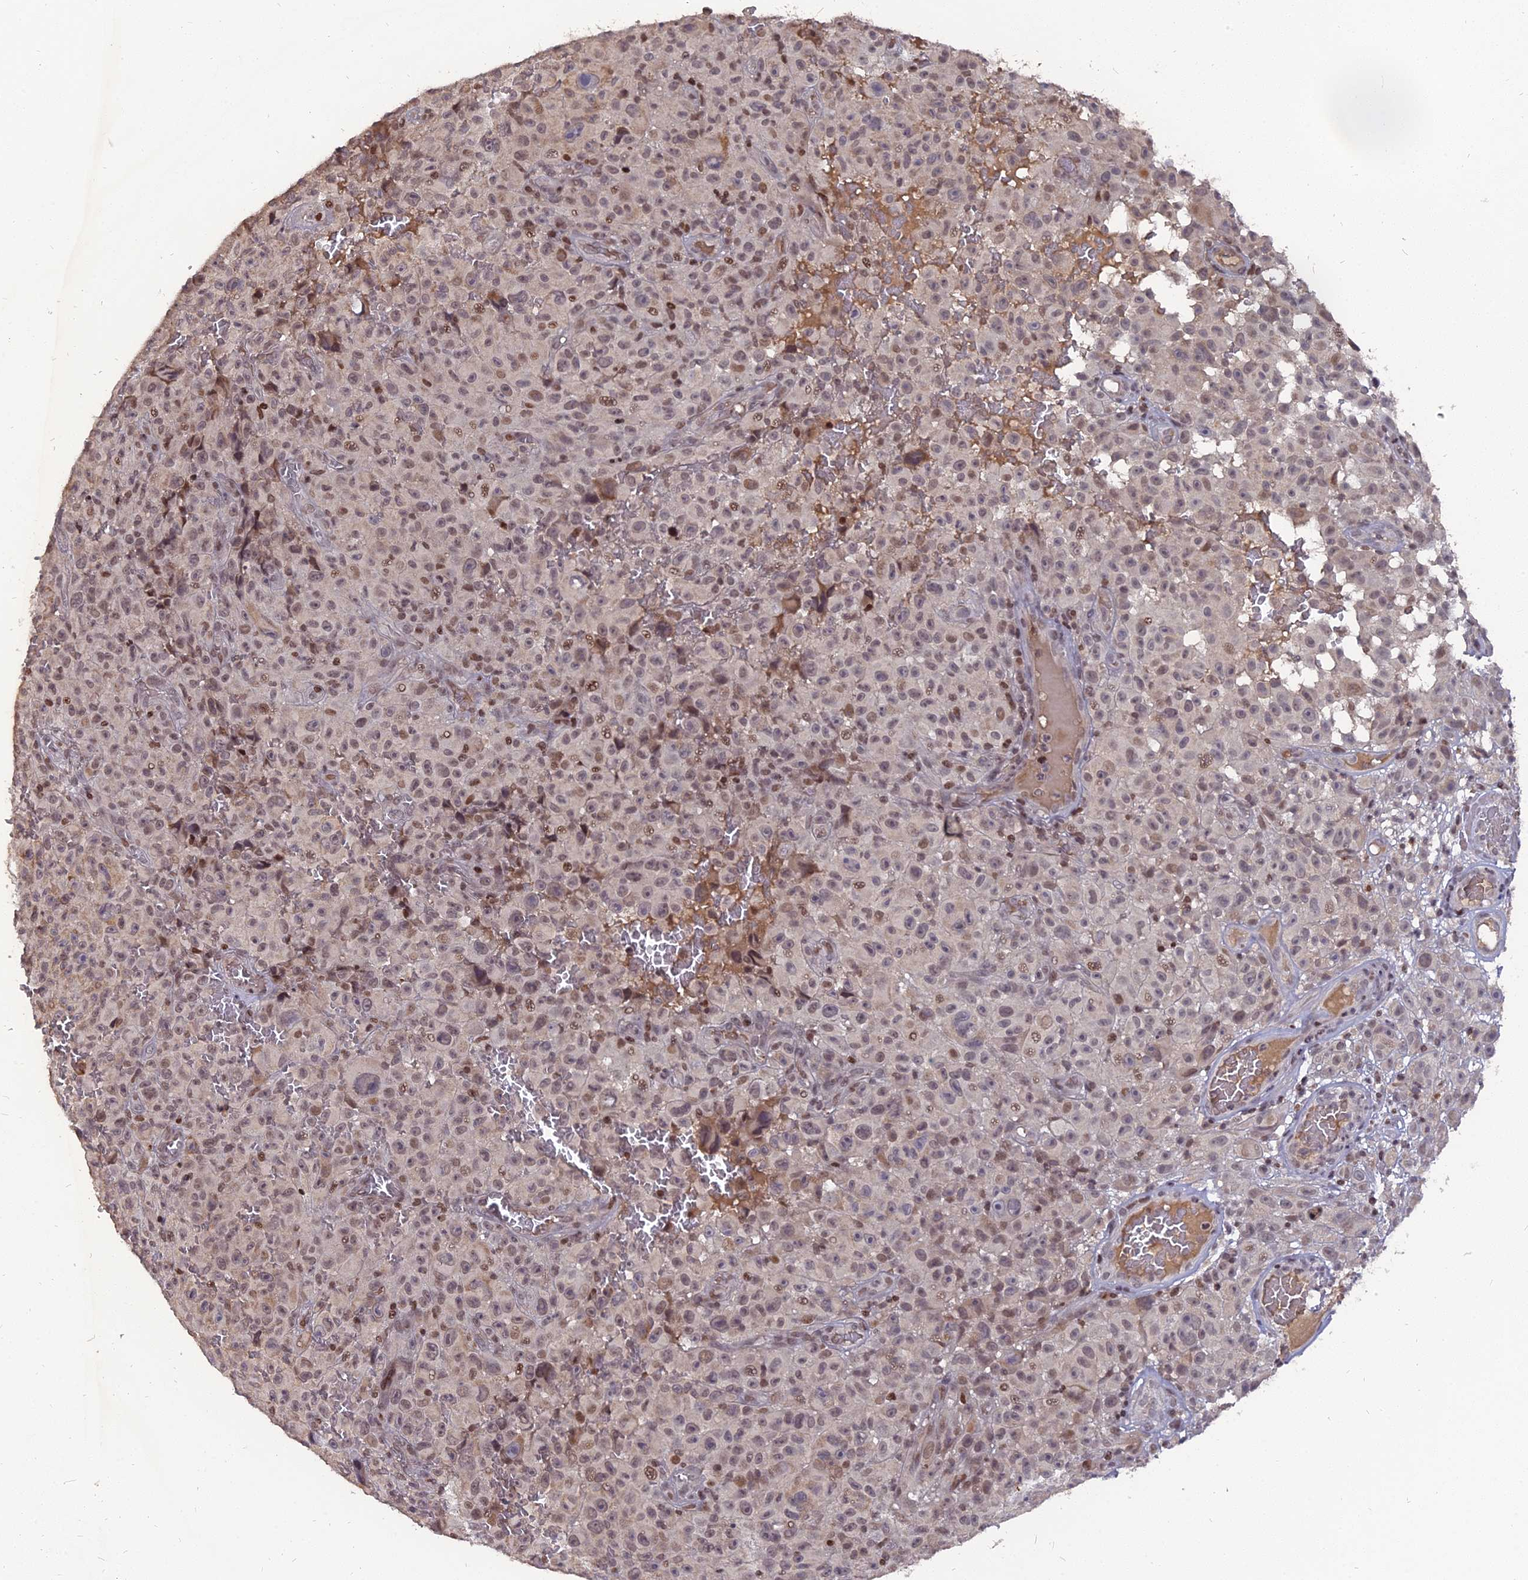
{"staining": {"intensity": "weak", "quantity": "25%-75%", "location": "nuclear"}, "tissue": "melanoma", "cell_type": "Tumor cells", "image_type": "cancer", "snomed": [{"axis": "morphology", "description": "Malignant melanoma, NOS"}, {"axis": "topography", "description": "Skin"}], "caption": "This histopathology image displays melanoma stained with IHC to label a protein in brown. The nuclear of tumor cells show weak positivity for the protein. Nuclei are counter-stained blue.", "gene": "NR1H3", "patient": {"sex": "female", "age": 82}}